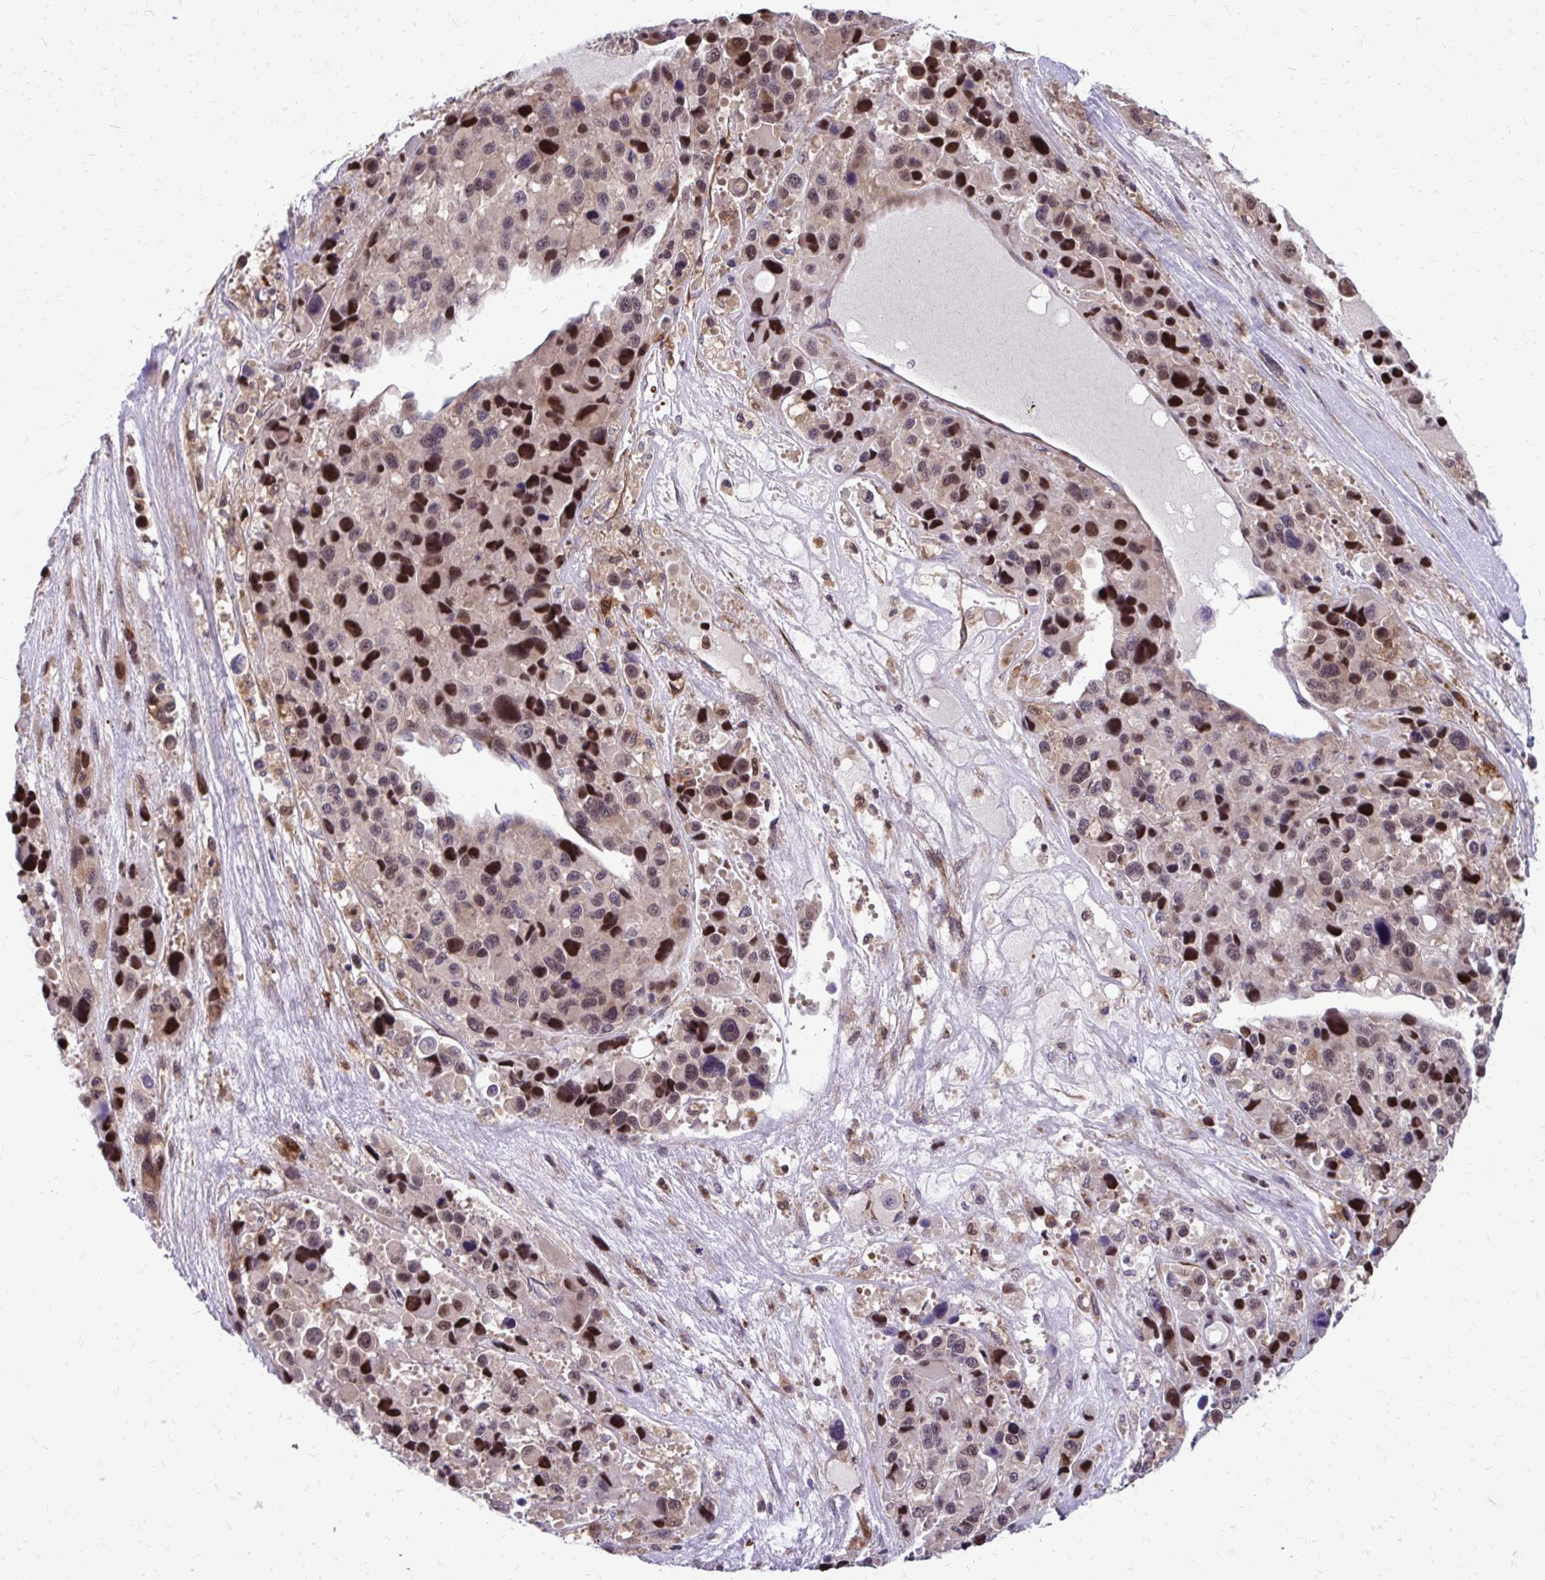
{"staining": {"intensity": "moderate", "quantity": ">75%", "location": "nuclear"}, "tissue": "melanoma", "cell_type": "Tumor cells", "image_type": "cancer", "snomed": [{"axis": "morphology", "description": "Malignant melanoma, Metastatic site"}, {"axis": "topography", "description": "Lymph node"}], "caption": "A micrograph showing moderate nuclear expression in about >75% of tumor cells in melanoma, as visualized by brown immunohistochemical staining.", "gene": "ANKRD30B", "patient": {"sex": "female", "age": 65}}